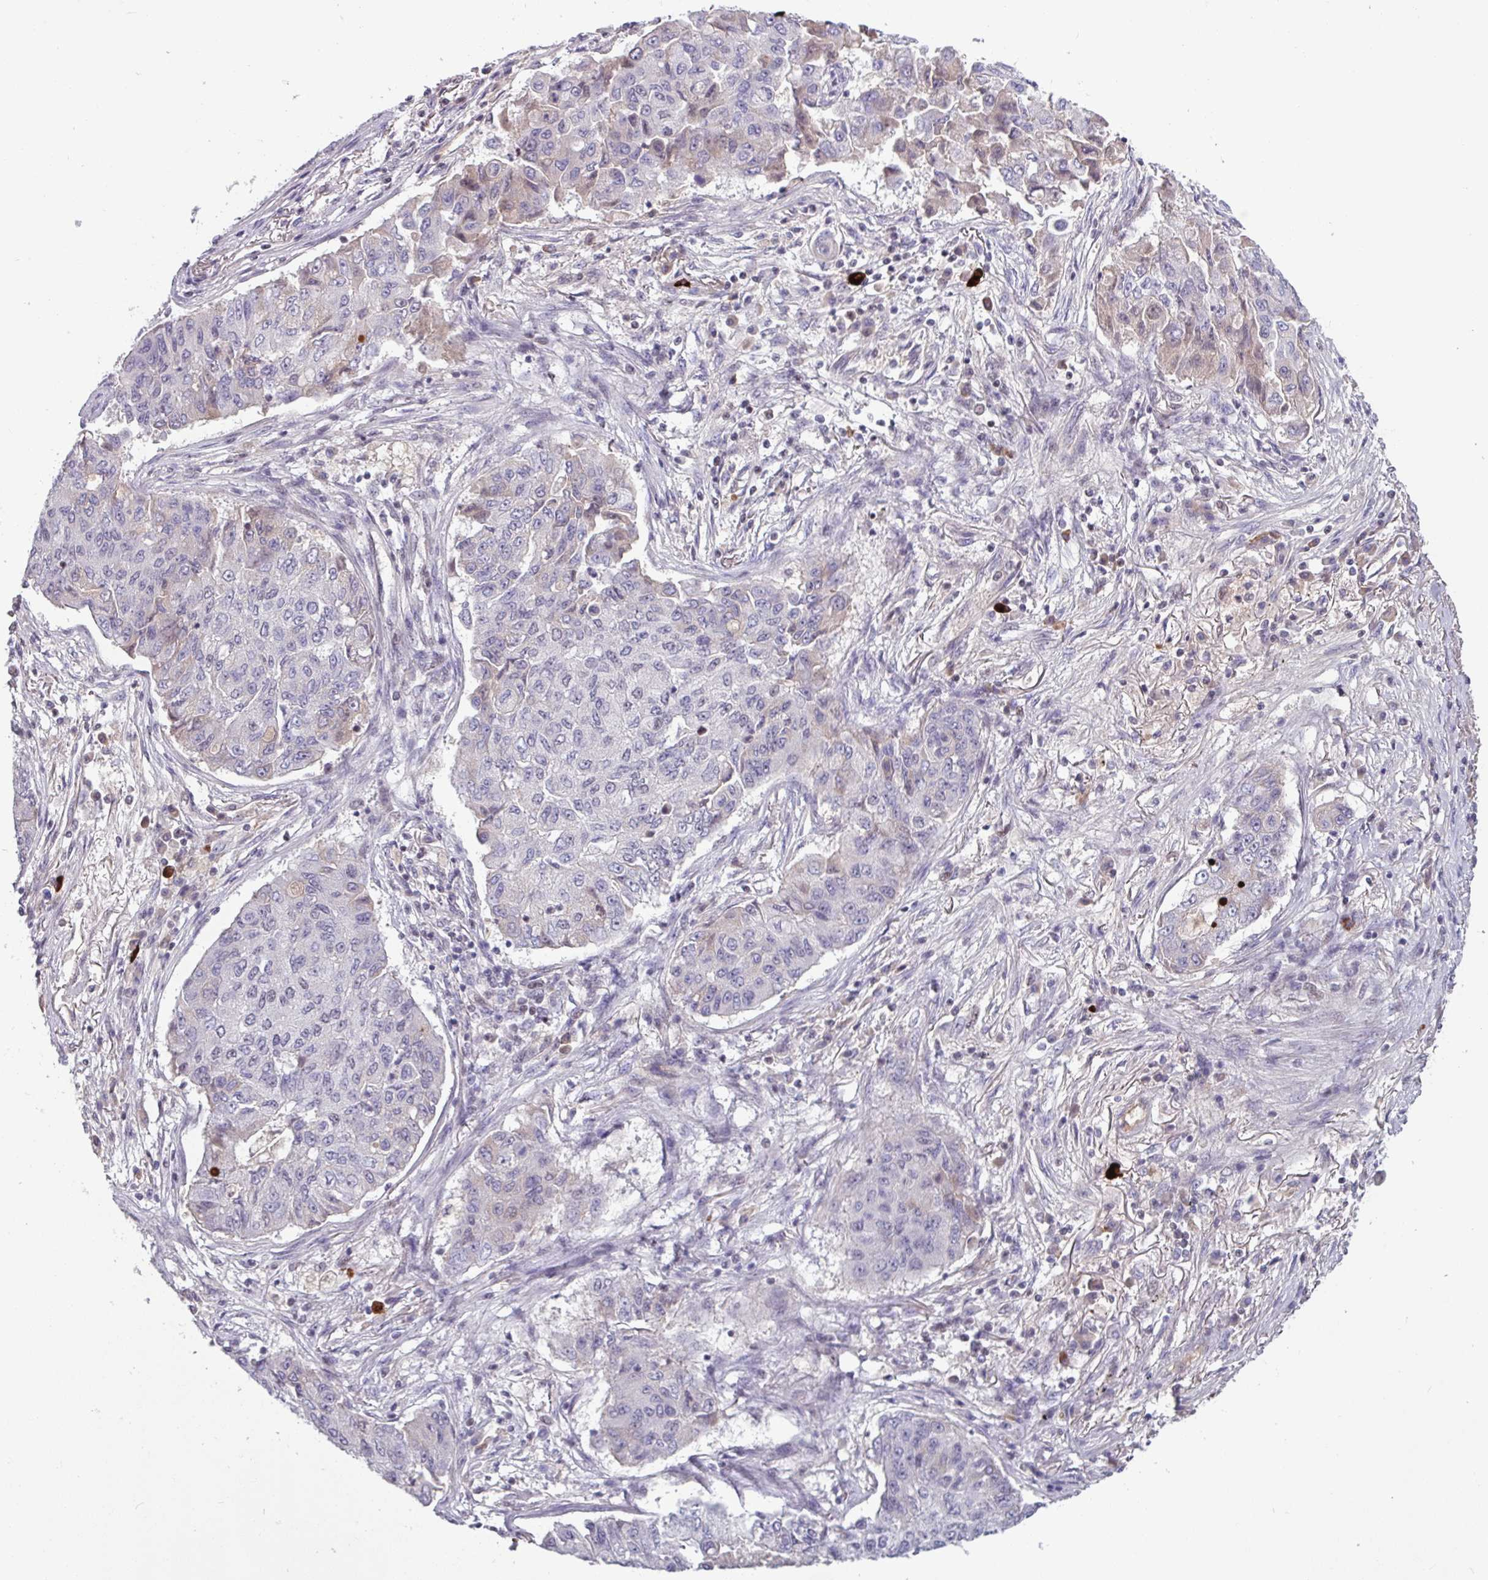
{"staining": {"intensity": "weak", "quantity": "<25%", "location": "cytoplasmic/membranous"}, "tissue": "lung cancer", "cell_type": "Tumor cells", "image_type": "cancer", "snomed": [{"axis": "morphology", "description": "Squamous cell carcinoma, NOS"}, {"axis": "topography", "description": "Lung"}], "caption": "Lung squamous cell carcinoma was stained to show a protein in brown. There is no significant staining in tumor cells. The staining was performed using DAB to visualize the protein expression in brown, while the nuclei were stained in blue with hematoxylin (Magnification: 20x).", "gene": "ZNF575", "patient": {"sex": "male", "age": 74}}